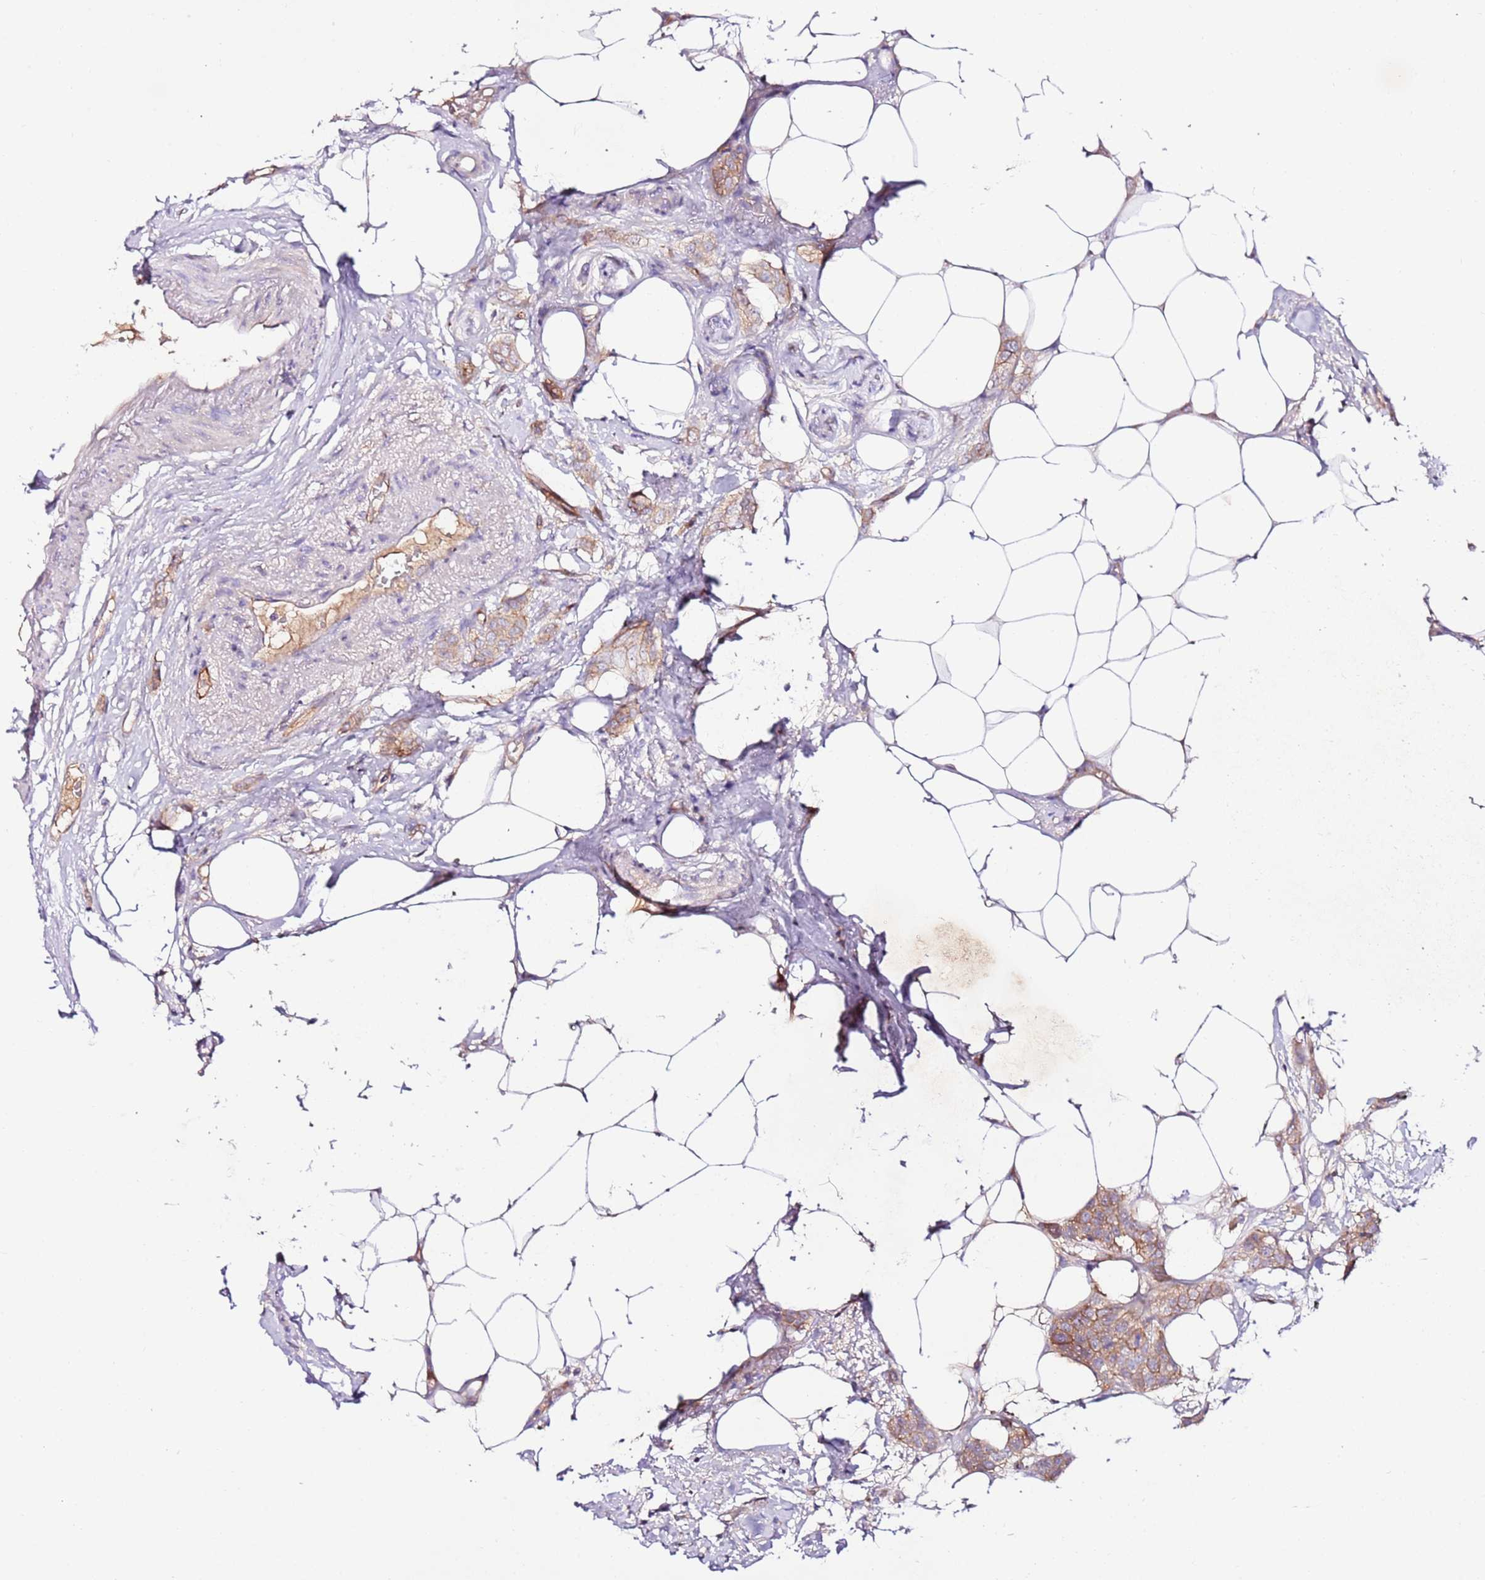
{"staining": {"intensity": "moderate", "quantity": ">75%", "location": "cytoplasmic/membranous"}, "tissue": "breast cancer", "cell_type": "Tumor cells", "image_type": "cancer", "snomed": [{"axis": "morphology", "description": "Duct carcinoma"}, {"axis": "topography", "description": "Breast"}], "caption": "The immunohistochemical stain highlights moderate cytoplasmic/membranous staining in tumor cells of breast cancer (intraductal carcinoma) tissue. (Stains: DAB (3,3'-diaminobenzidine) in brown, nuclei in blue, Microscopy: brightfield microscopy at high magnification).", "gene": "FLVCR1", "patient": {"sex": "female", "age": 72}}